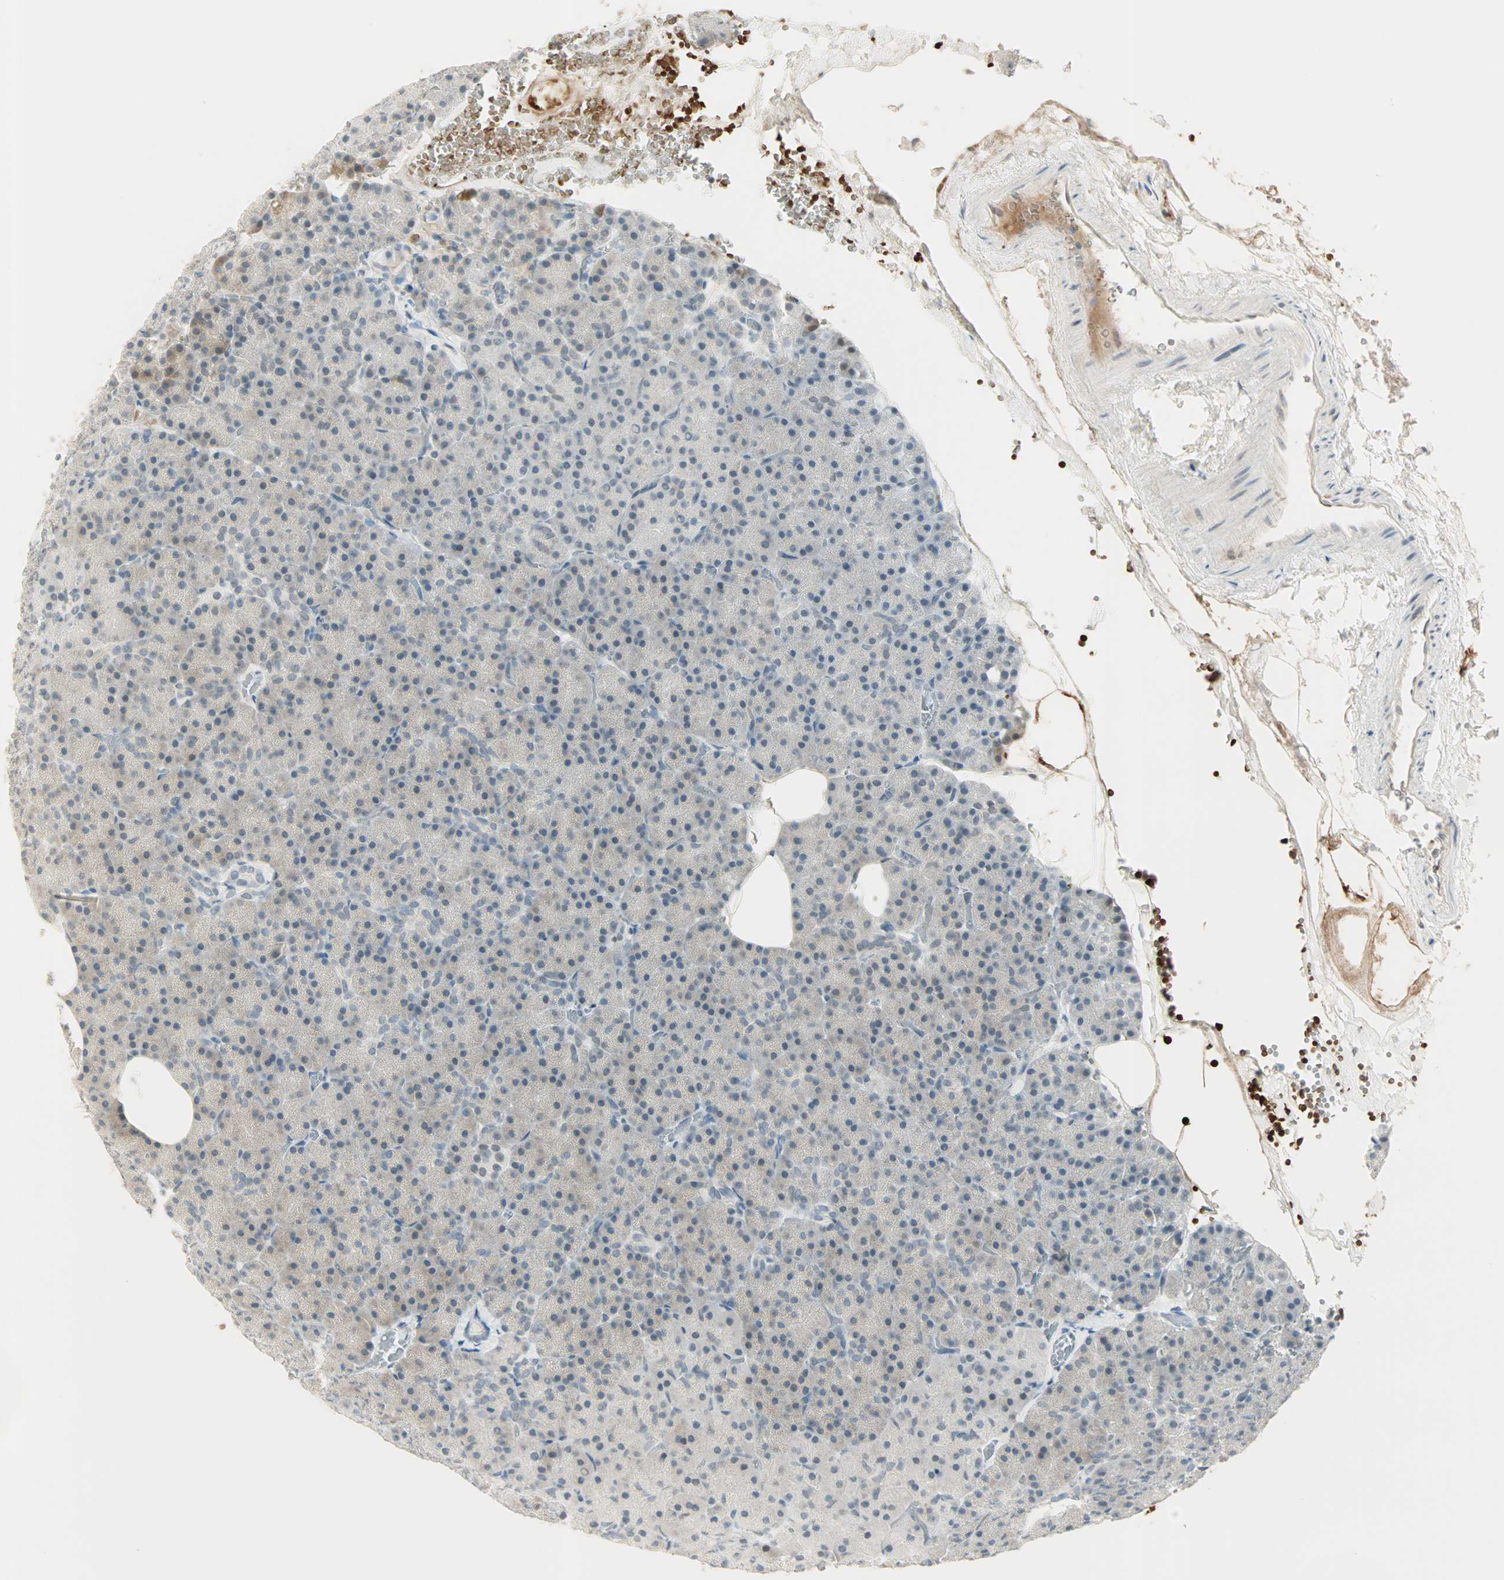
{"staining": {"intensity": "weak", "quantity": "<25%", "location": "cytoplasmic/membranous"}, "tissue": "pancreas", "cell_type": "Exocrine glandular cells", "image_type": "normal", "snomed": [{"axis": "morphology", "description": "Normal tissue, NOS"}, {"axis": "topography", "description": "Pancreas"}], "caption": "High power microscopy micrograph of an immunohistochemistry histopathology image of unremarkable pancreas, revealing no significant expression in exocrine glandular cells.", "gene": "BCAN", "patient": {"sex": "female", "age": 35}}